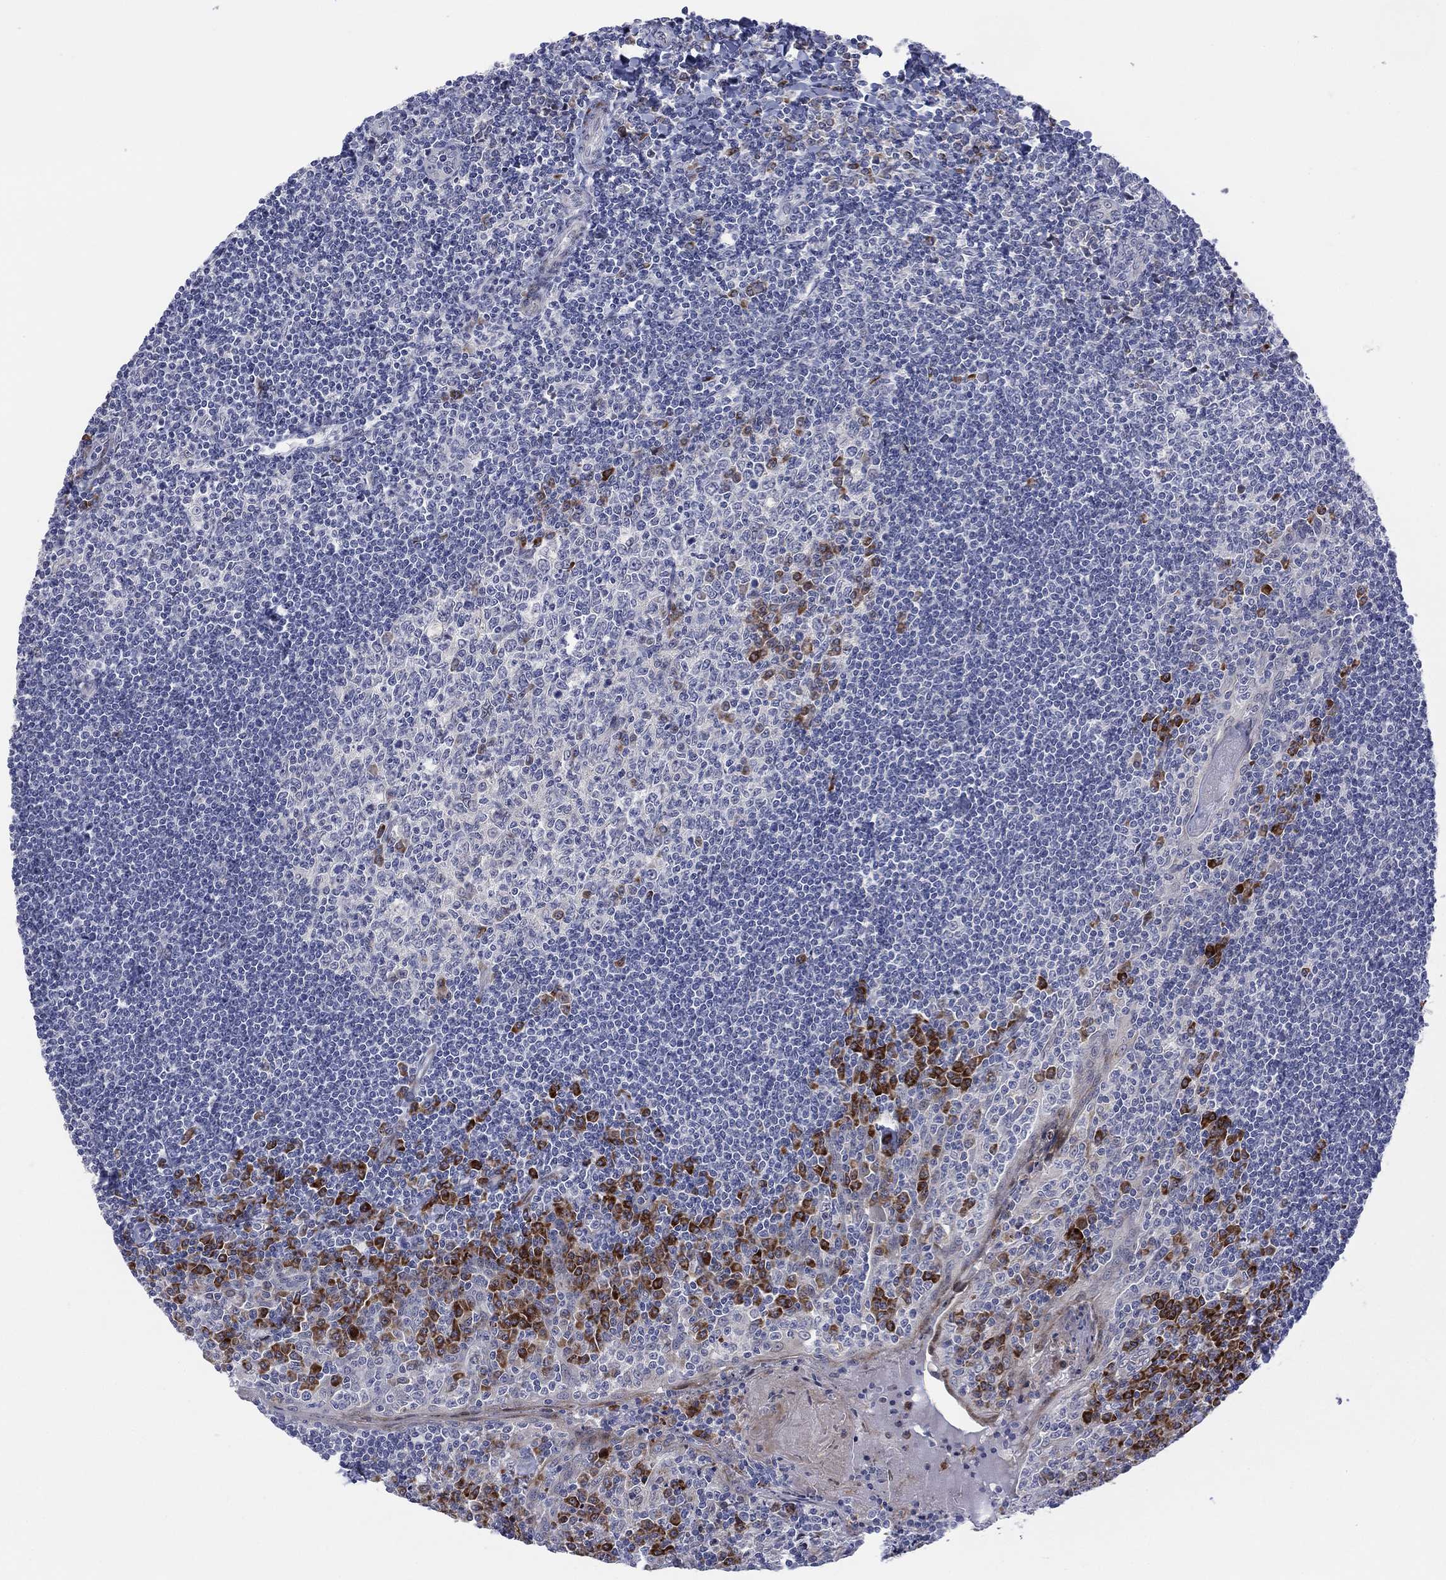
{"staining": {"intensity": "strong", "quantity": "<25%", "location": "cytoplasmic/membranous"}, "tissue": "tonsil", "cell_type": "Germinal center cells", "image_type": "normal", "snomed": [{"axis": "morphology", "description": "Normal tissue, NOS"}, {"axis": "topography", "description": "Tonsil"}], "caption": "Protein staining of normal tonsil exhibits strong cytoplasmic/membranous expression in approximately <25% of germinal center cells.", "gene": "TTC21B", "patient": {"sex": "female", "age": 12}}